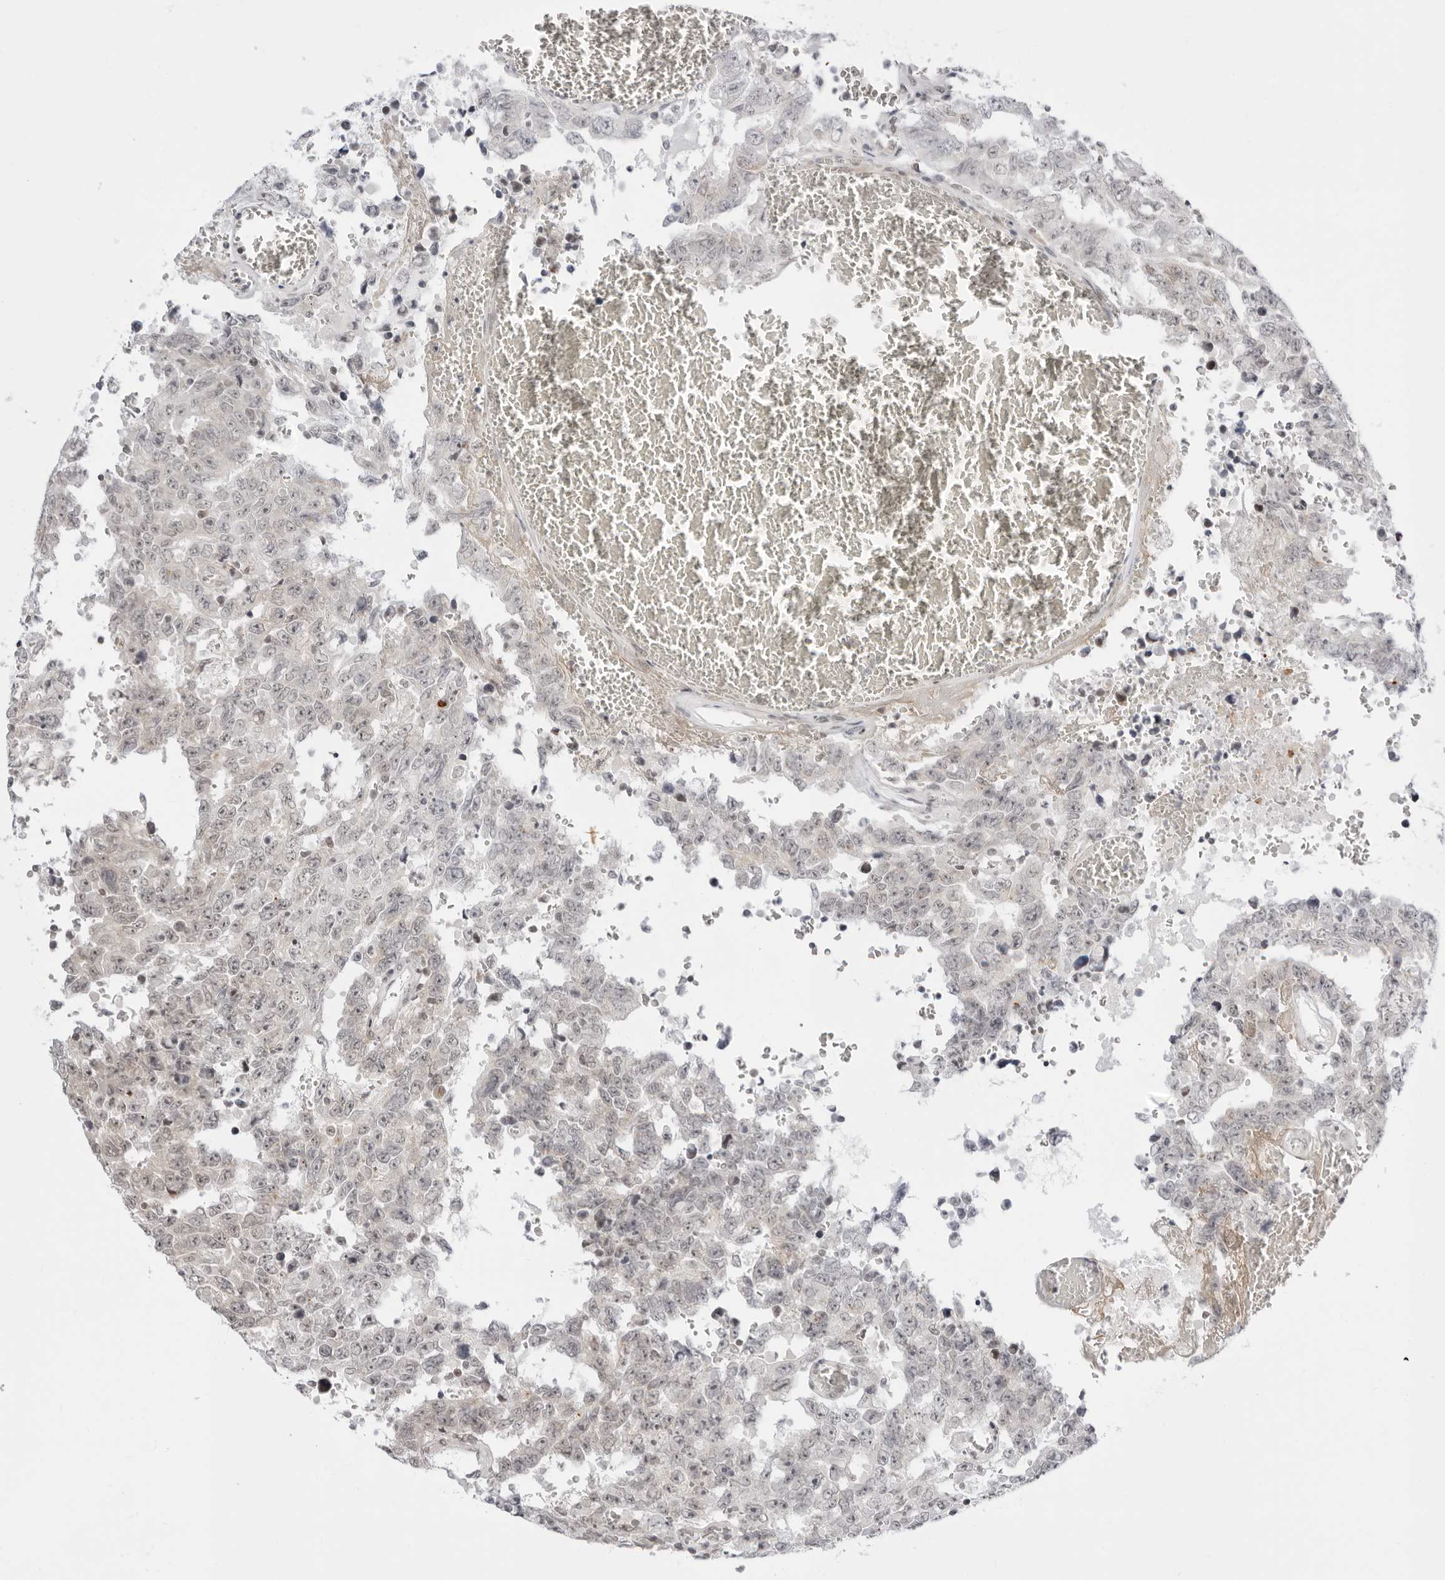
{"staining": {"intensity": "negative", "quantity": "none", "location": "none"}, "tissue": "testis cancer", "cell_type": "Tumor cells", "image_type": "cancer", "snomed": [{"axis": "morphology", "description": "Carcinoma, Embryonal, NOS"}, {"axis": "topography", "description": "Testis"}], "caption": "DAB (3,3'-diaminobenzidine) immunohistochemical staining of testis cancer shows no significant expression in tumor cells.", "gene": "PPP2R5C", "patient": {"sex": "male", "age": 26}}